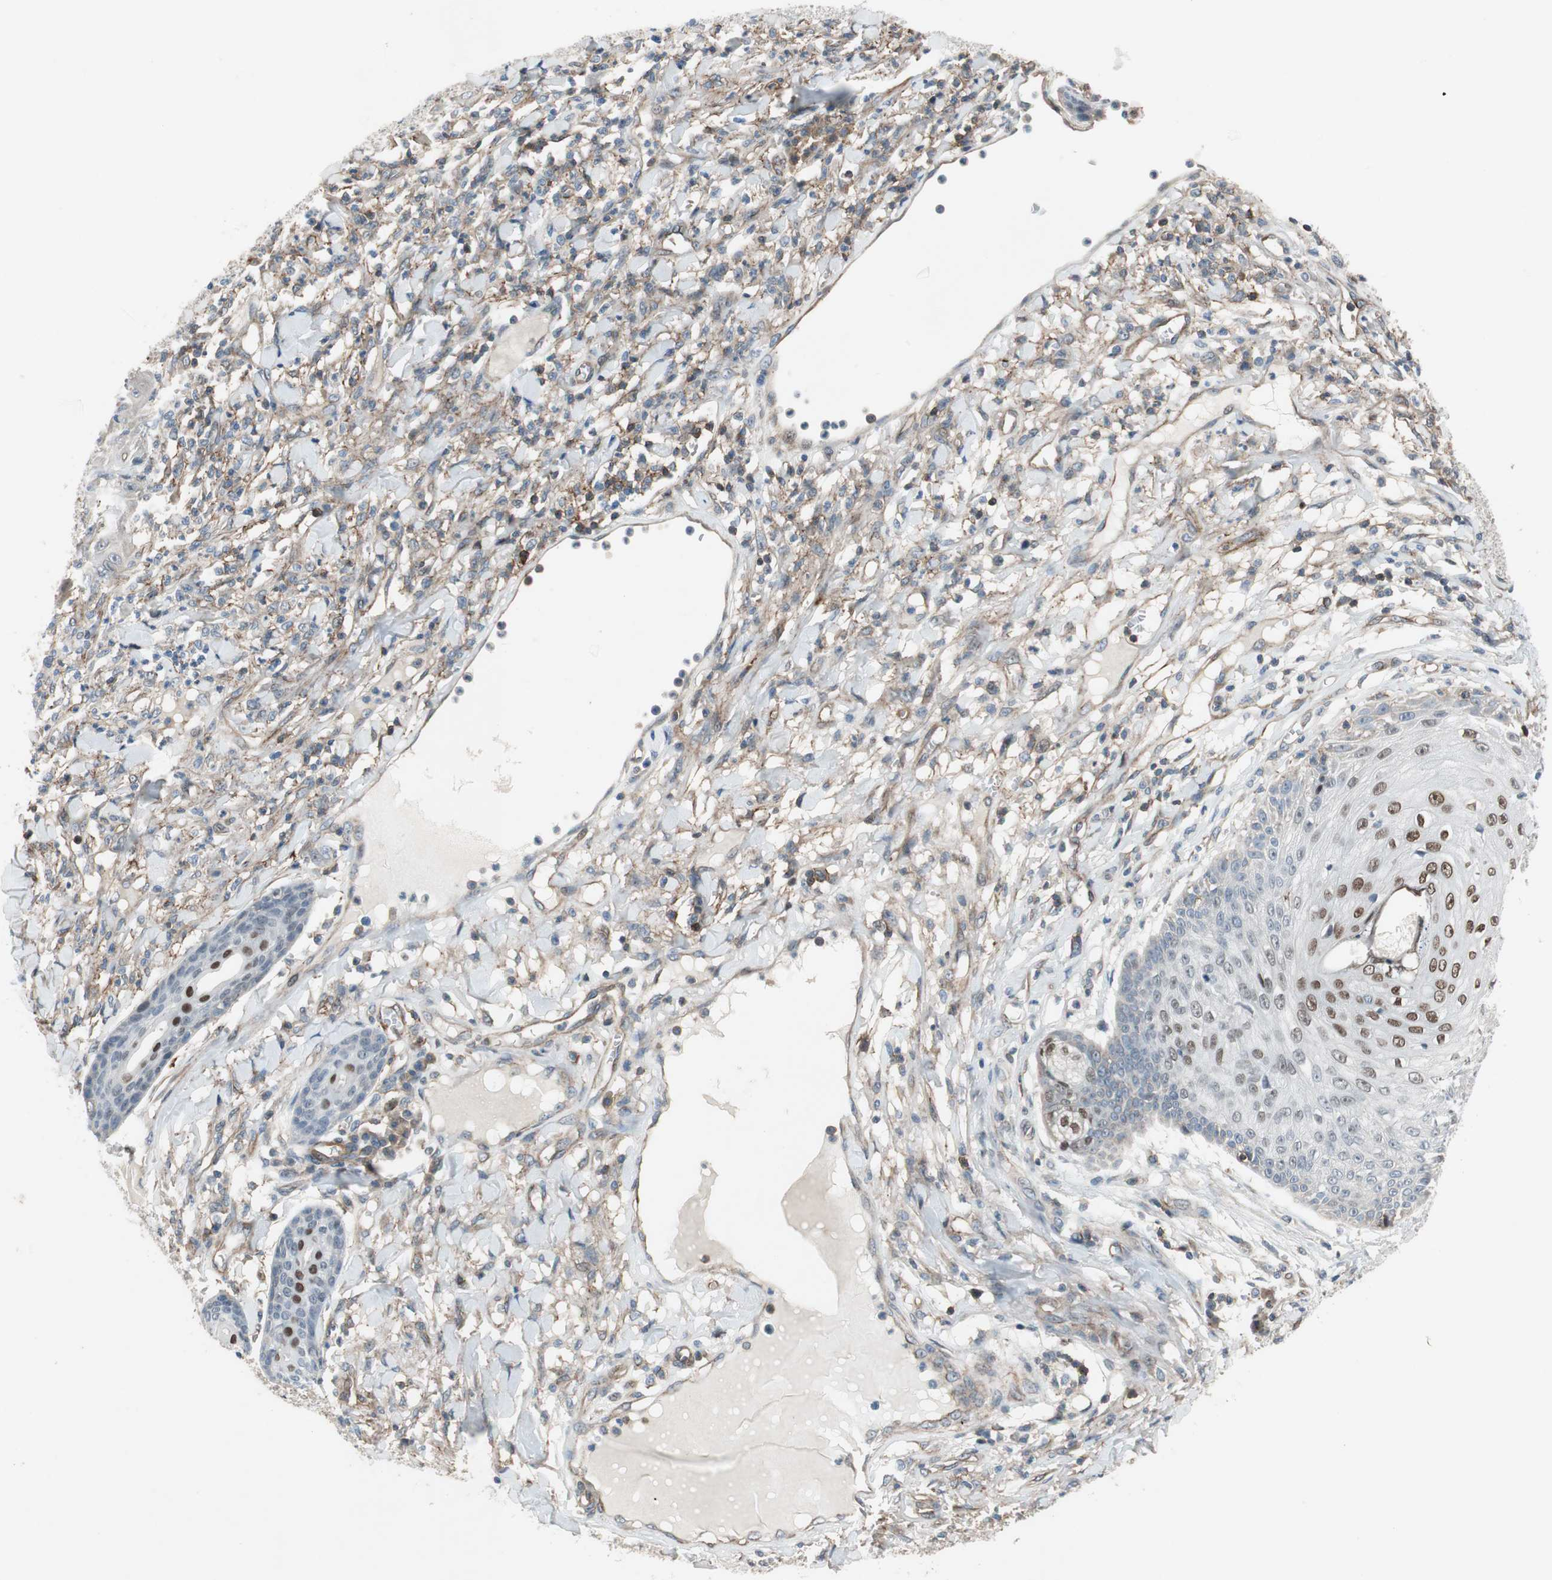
{"staining": {"intensity": "moderate", "quantity": "25%-75%", "location": "nuclear"}, "tissue": "skin cancer", "cell_type": "Tumor cells", "image_type": "cancer", "snomed": [{"axis": "morphology", "description": "Squamous cell carcinoma, NOS"}, {"axis": "topography", "description": "Skin"}], "caption": "Skin squamous cell carcinoma was stained to show a protein in brown. There is medium levels of moderate nuclear positivity in about 25%-75% of tumor cells.", "gene": "GRHL1", "patient": {"sex": "female", "age": 78}}